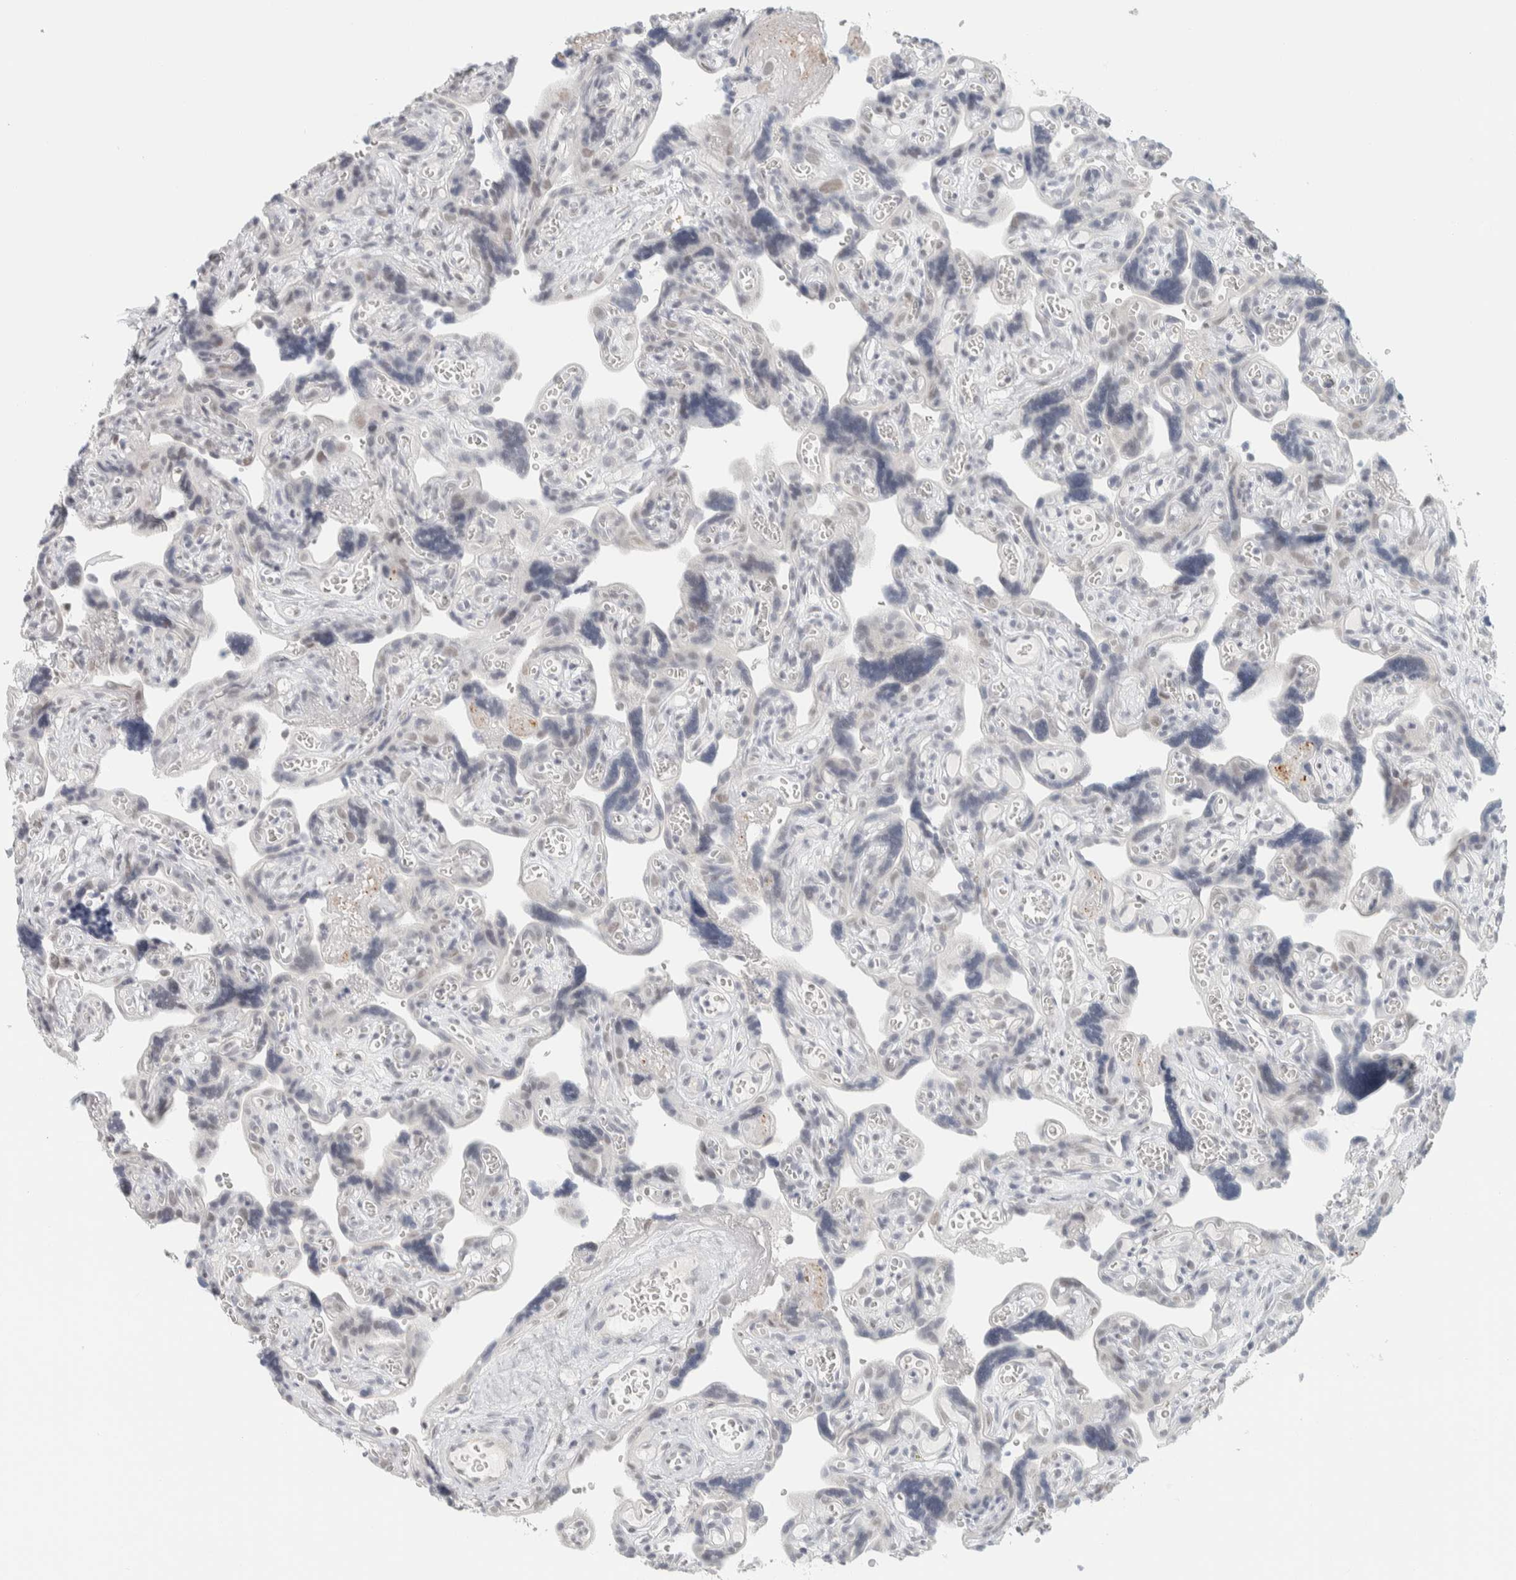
{"staining": {"intensity": "weak", "quantity": ">75%", "location": "nuclear"}, "tissue": "placenta", "cell_type": "Decidual cells", "image_type": "normal", "snomed": [{"axis": "morphology", "description": "Normal tissue, NOS"}, {"axis": "topography", "description": "Placenta"}], "caption": "A brown stain highlights weak nuclear staining of a protein in decidual cells of benign placenta.", "gene": "CDH17", "patient": {"sex": "female", "age": 30}}